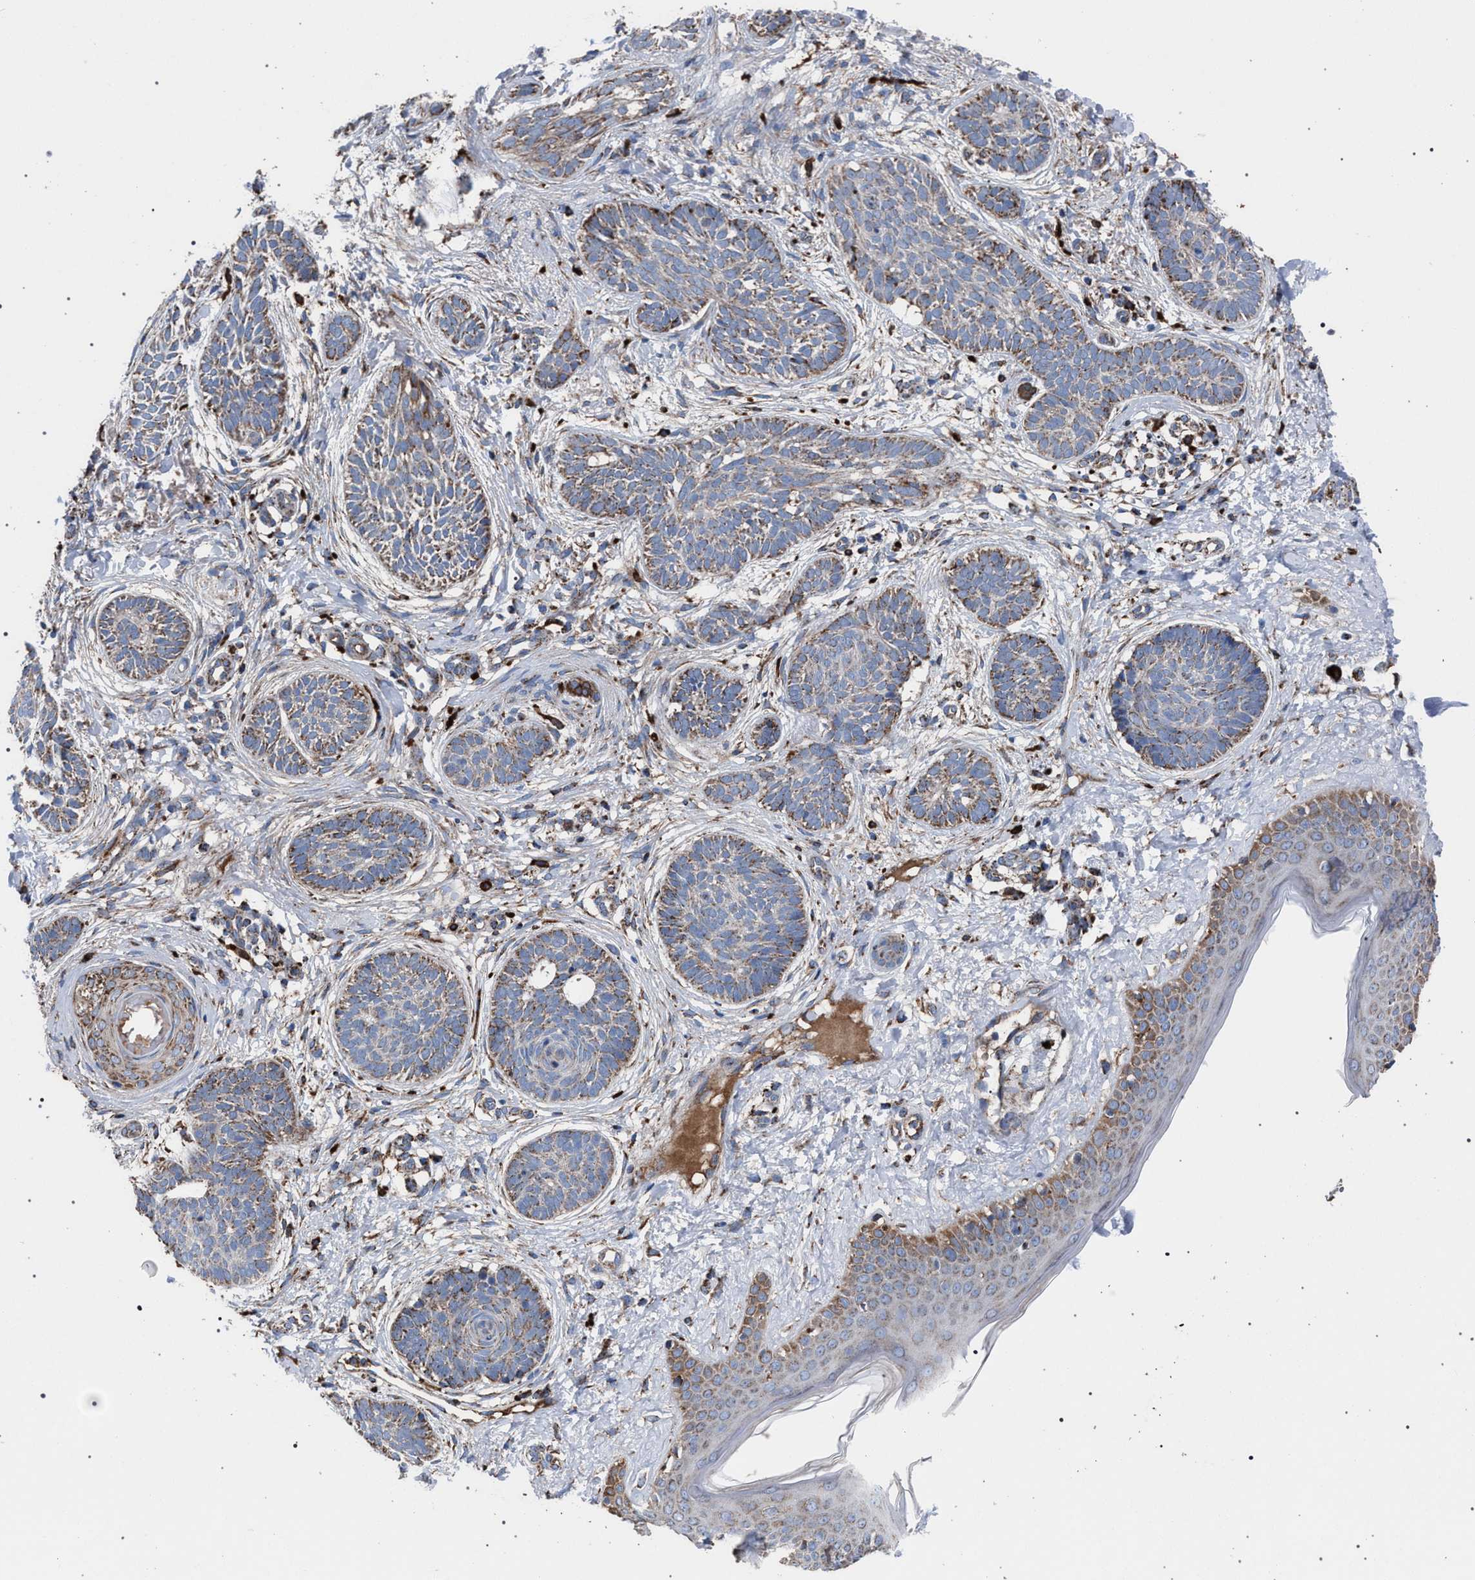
{"staining": {"intensity": "weak", "quantity": "25%-75%", "location": "cytoplasmic/membranous"}, "tissue": "skin cancer", "cell_type": "Tumor cells", "image_type": "cancer", "snomed": [{"axis": "morphology", "description": "Normal tissue, NOS"}, {"axis": "morphology", "description": "Basal cell carcinoma"}, {"axis": "topography", "description": "Skin"}], "caption": "Brown immunohistochemical staining in human skin basal cell carcinoma reveals weak cytoplasmic/membranous staining in approximately 25%-75% of tumor cells. Nuclei are stained in blue.", "gene": "VPS13A", "patient": {"sex": "male", "age": 63}}